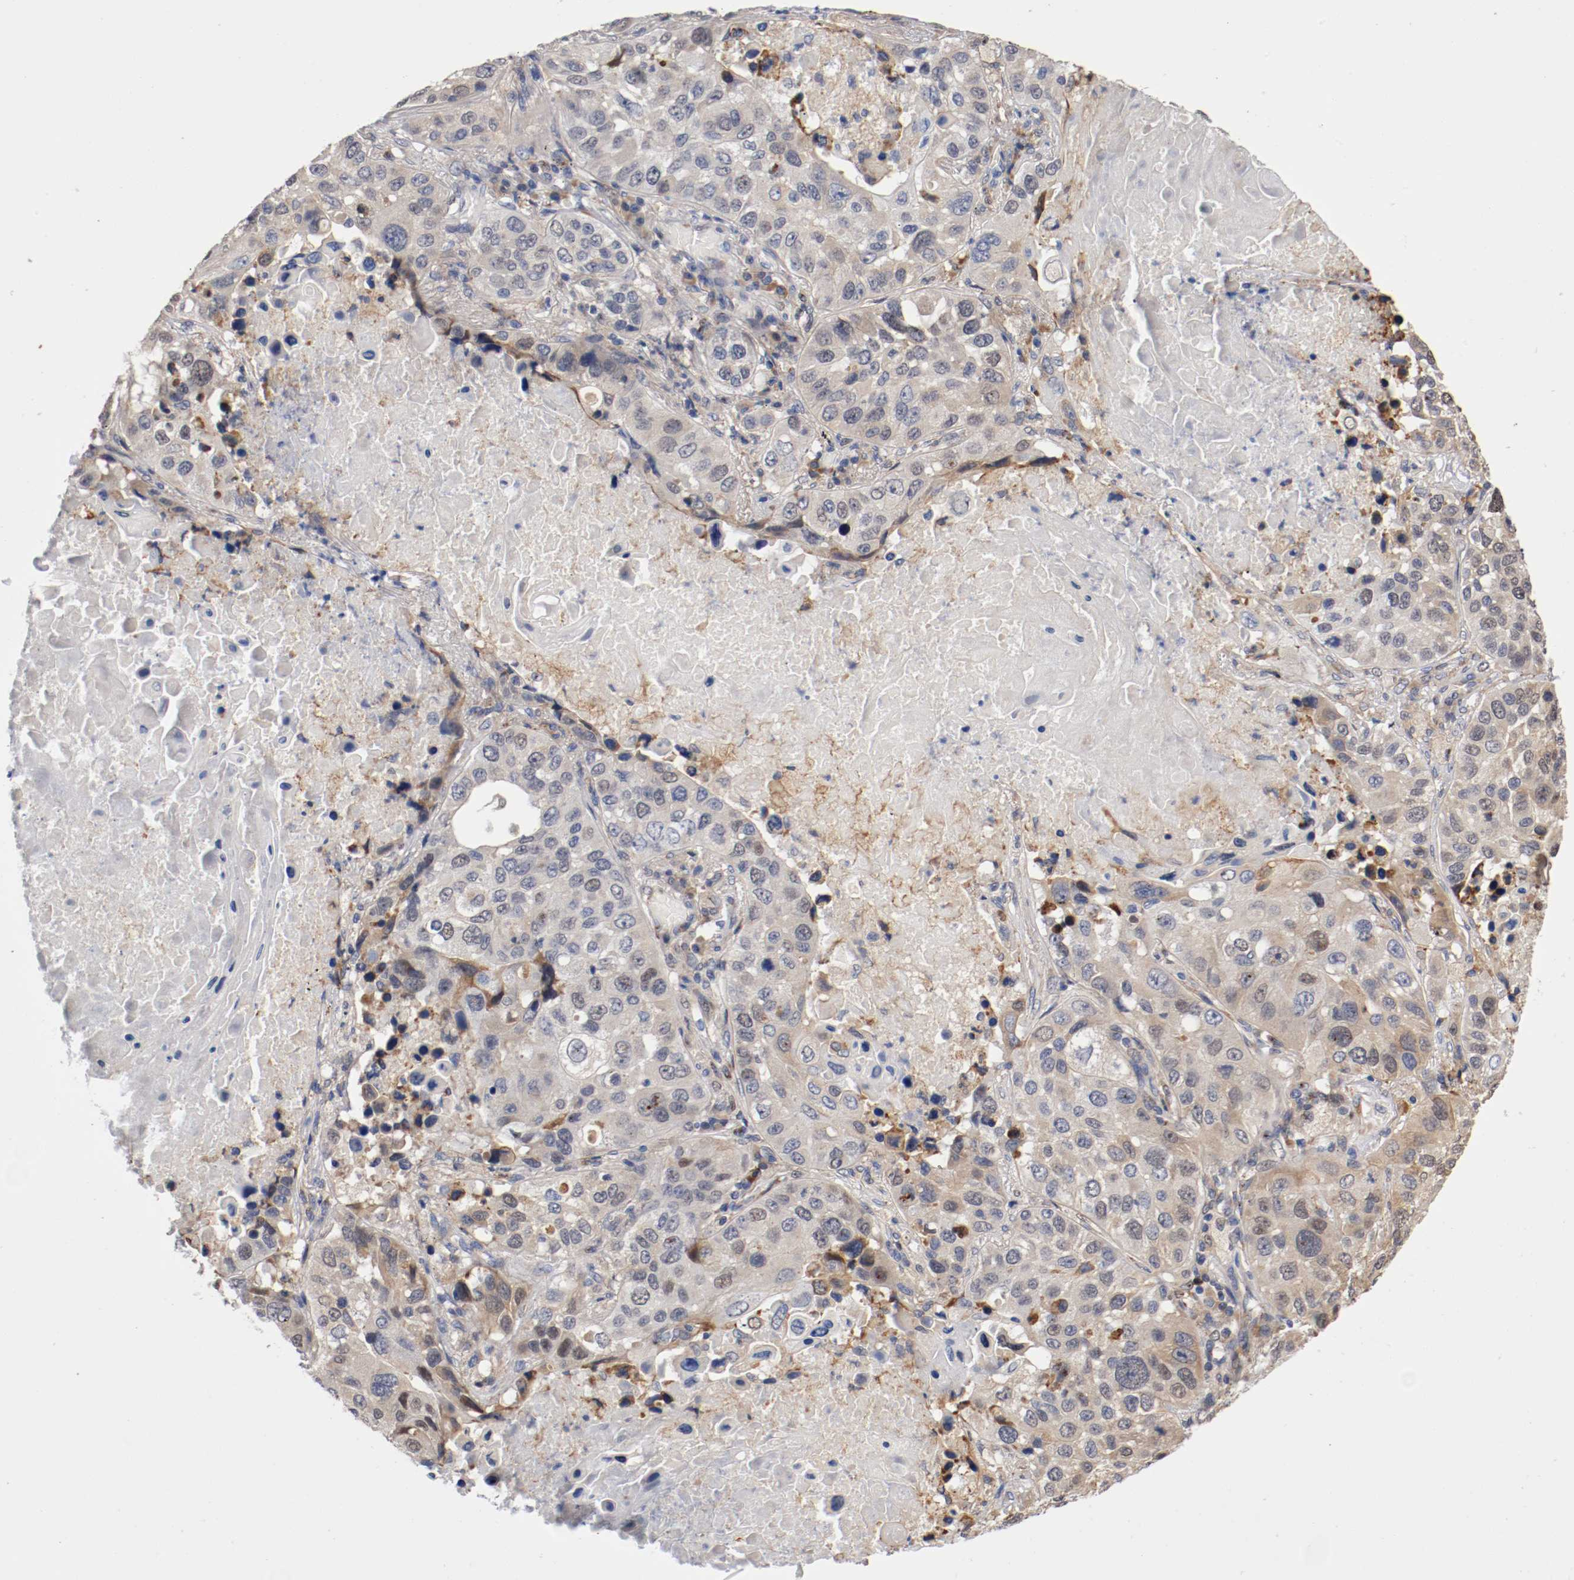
{"staining": {"intensity": "weak", "quantity": "<25%", "location": "cytoplasmic/membranous"}, "tissue": "lung cancer", "cell_type": "Tumor cells", "image_type": "cancer", "snomed": [{"axis": "morphology", "description": "Squamous cell carcinoma, NOS"}, {"axis": "topography", "description": "Lung"}], "caption": "Immunohistochemistry of lung cancer displays no expression in tumor cells.", "gene": "TNFSF13", "patient": {"sex": "male", "age": 57}}